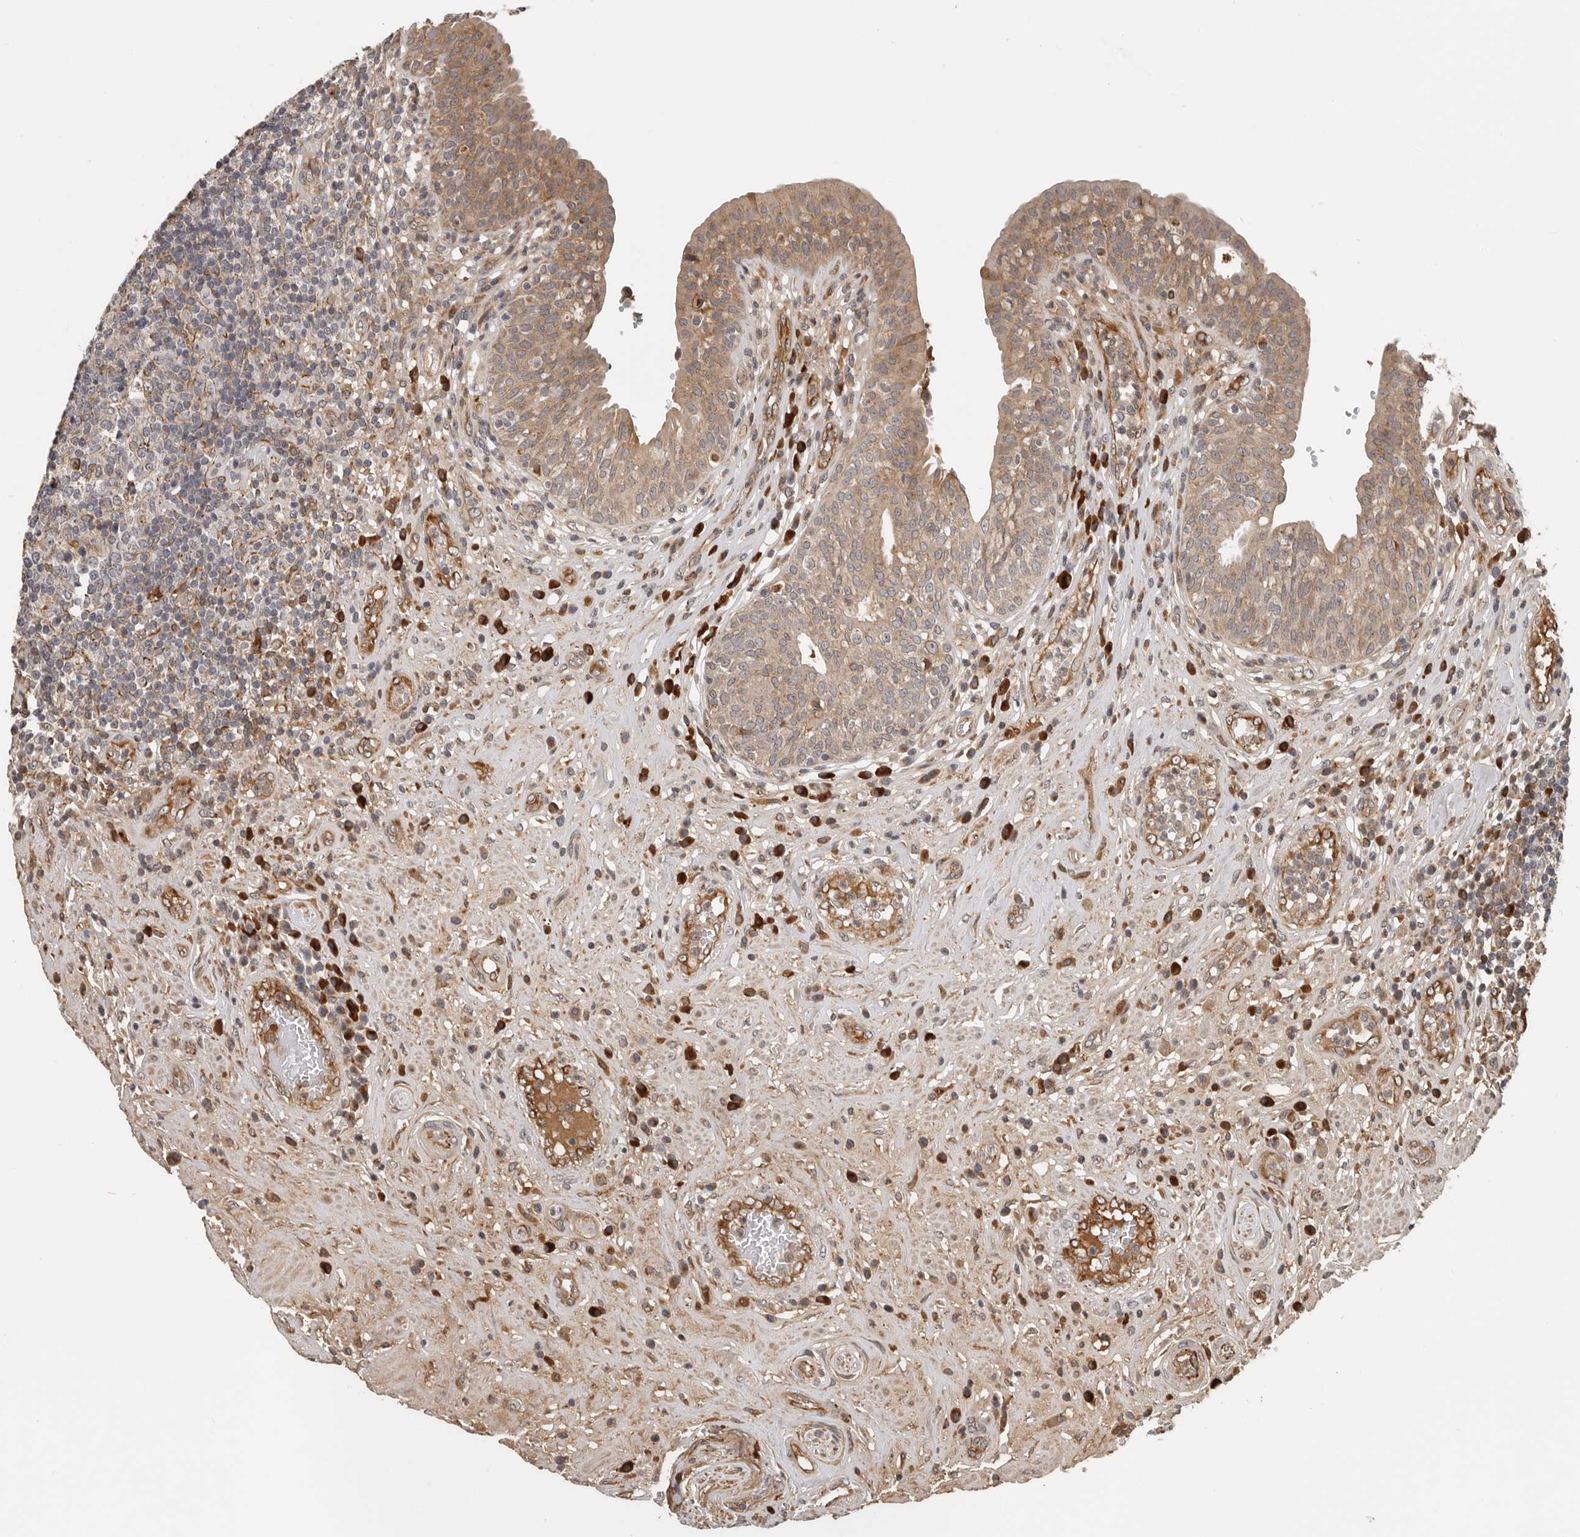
{"staining": {"intensity": "moderate", "quantity": ">75%", "location": "cytoplasmic/membranous"}, "tissue": "urinary bladder", "cell_type": "Urothelial cells", "image_type": "normal", "snomed": [{"axis": "morphology", "description": "Normal tissue, NOS"}, {"axis": "topography", "description": "Urinary bladder"}], "caption": "DAB (3,3'-diaminobenzidine) immunohistochemical staining of normal human urinary bladder demonstrates moderate cytoplasmic/membranous protein positivity in approximately >75% of urothelial cells. (Brightfield microscopy of DAB IHC at high magnification).", "gene": "RNF157", "patient": {"sex": "female", "age": 62}}